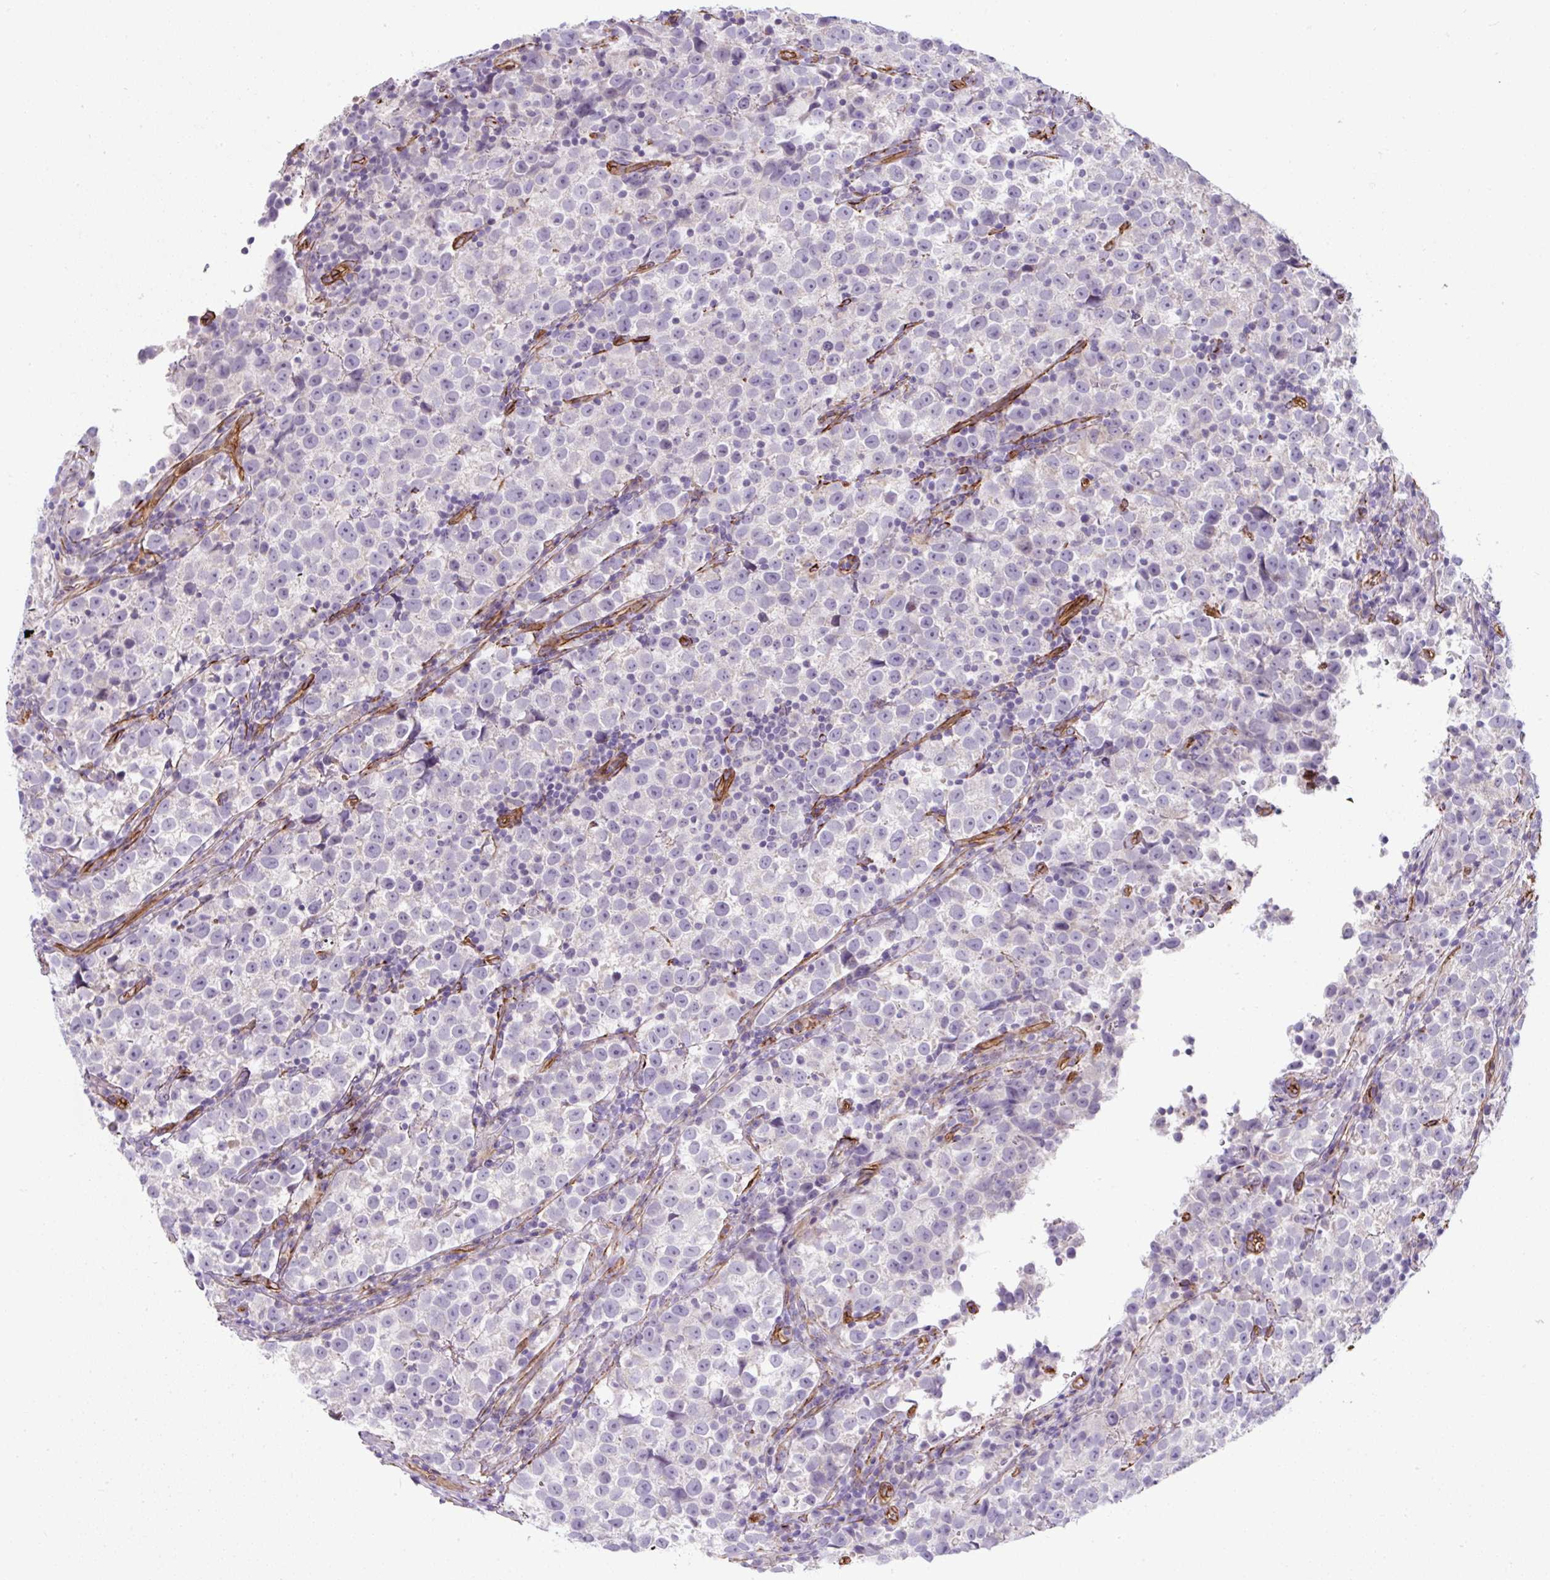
{"staining": {"intensity": "negative", "quantity": "none", "location": "none"}, "tissue": "testis cancer", "cell_type": "Tumor cells", "image_type": "cancer", "snomed": [{"axis": "morphology", "description": "Normal tissue, NOS"}, {"axis": "morphology", "description": "Seminoma, NOS"}, {"axis": "topography", "description": "Testis"}], "caption": "A histopathology image of seminoma (testis) stained for a protein demonstrates no brown staining in tumor cells.", "gene": "ANKUB1", "patient": {"sex": "male", "age": 43}}